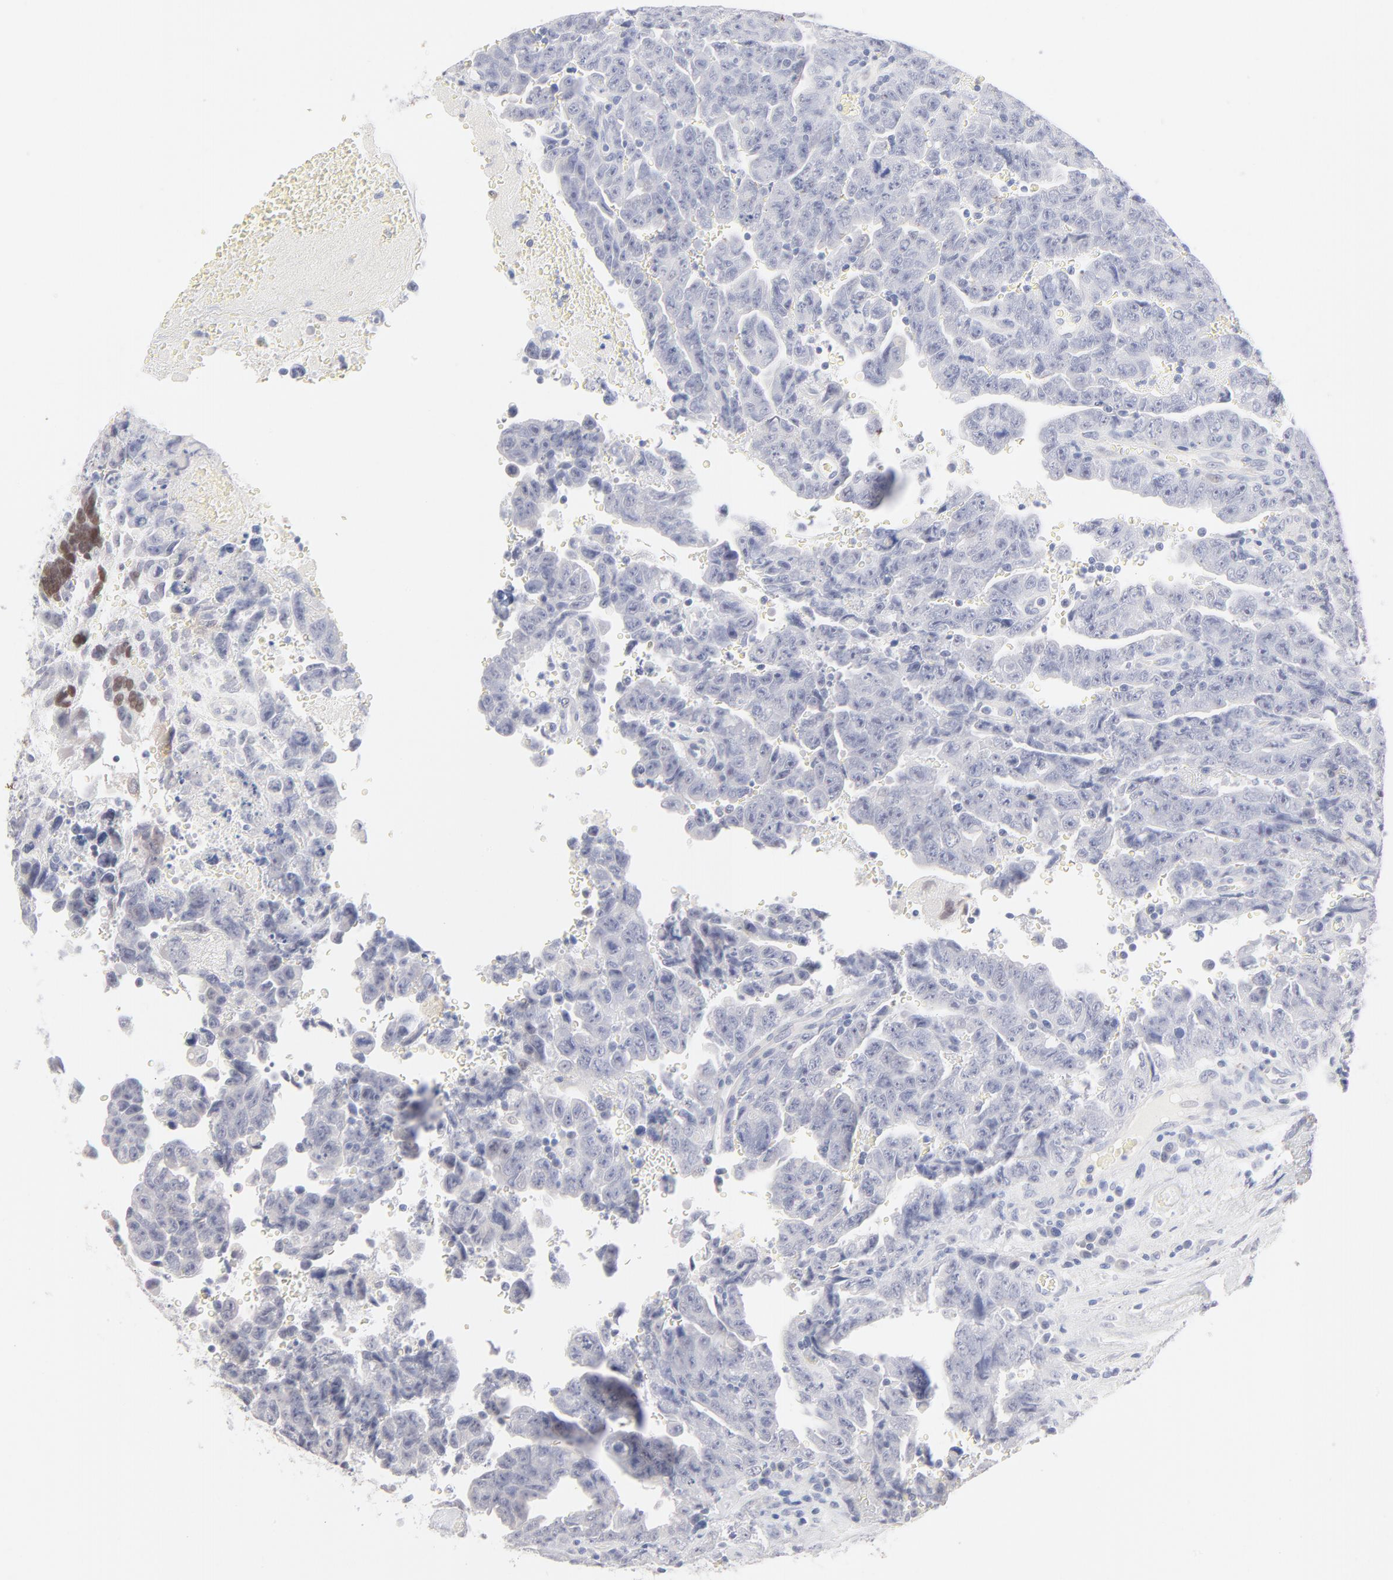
{"staining": {"intensity": "negative", "quantity": "none", "location": "none"}, "tissue": "testis cancer", "cell_type": "Tumor cells", "image_type": "cancer", "snomed": [{"axis": "morphology", "description": "Carcinoma, Embryonal, NOS"}, {"axis": "topography", "description": "Testis"}], "caption": "High power microscopy photomicrograph of an IHC histopathology image of testis cancer, revealing no significant positivity in tumor cells.", "gene": "ONECUT1", "patient": {"sex": "male", "age": 28}}